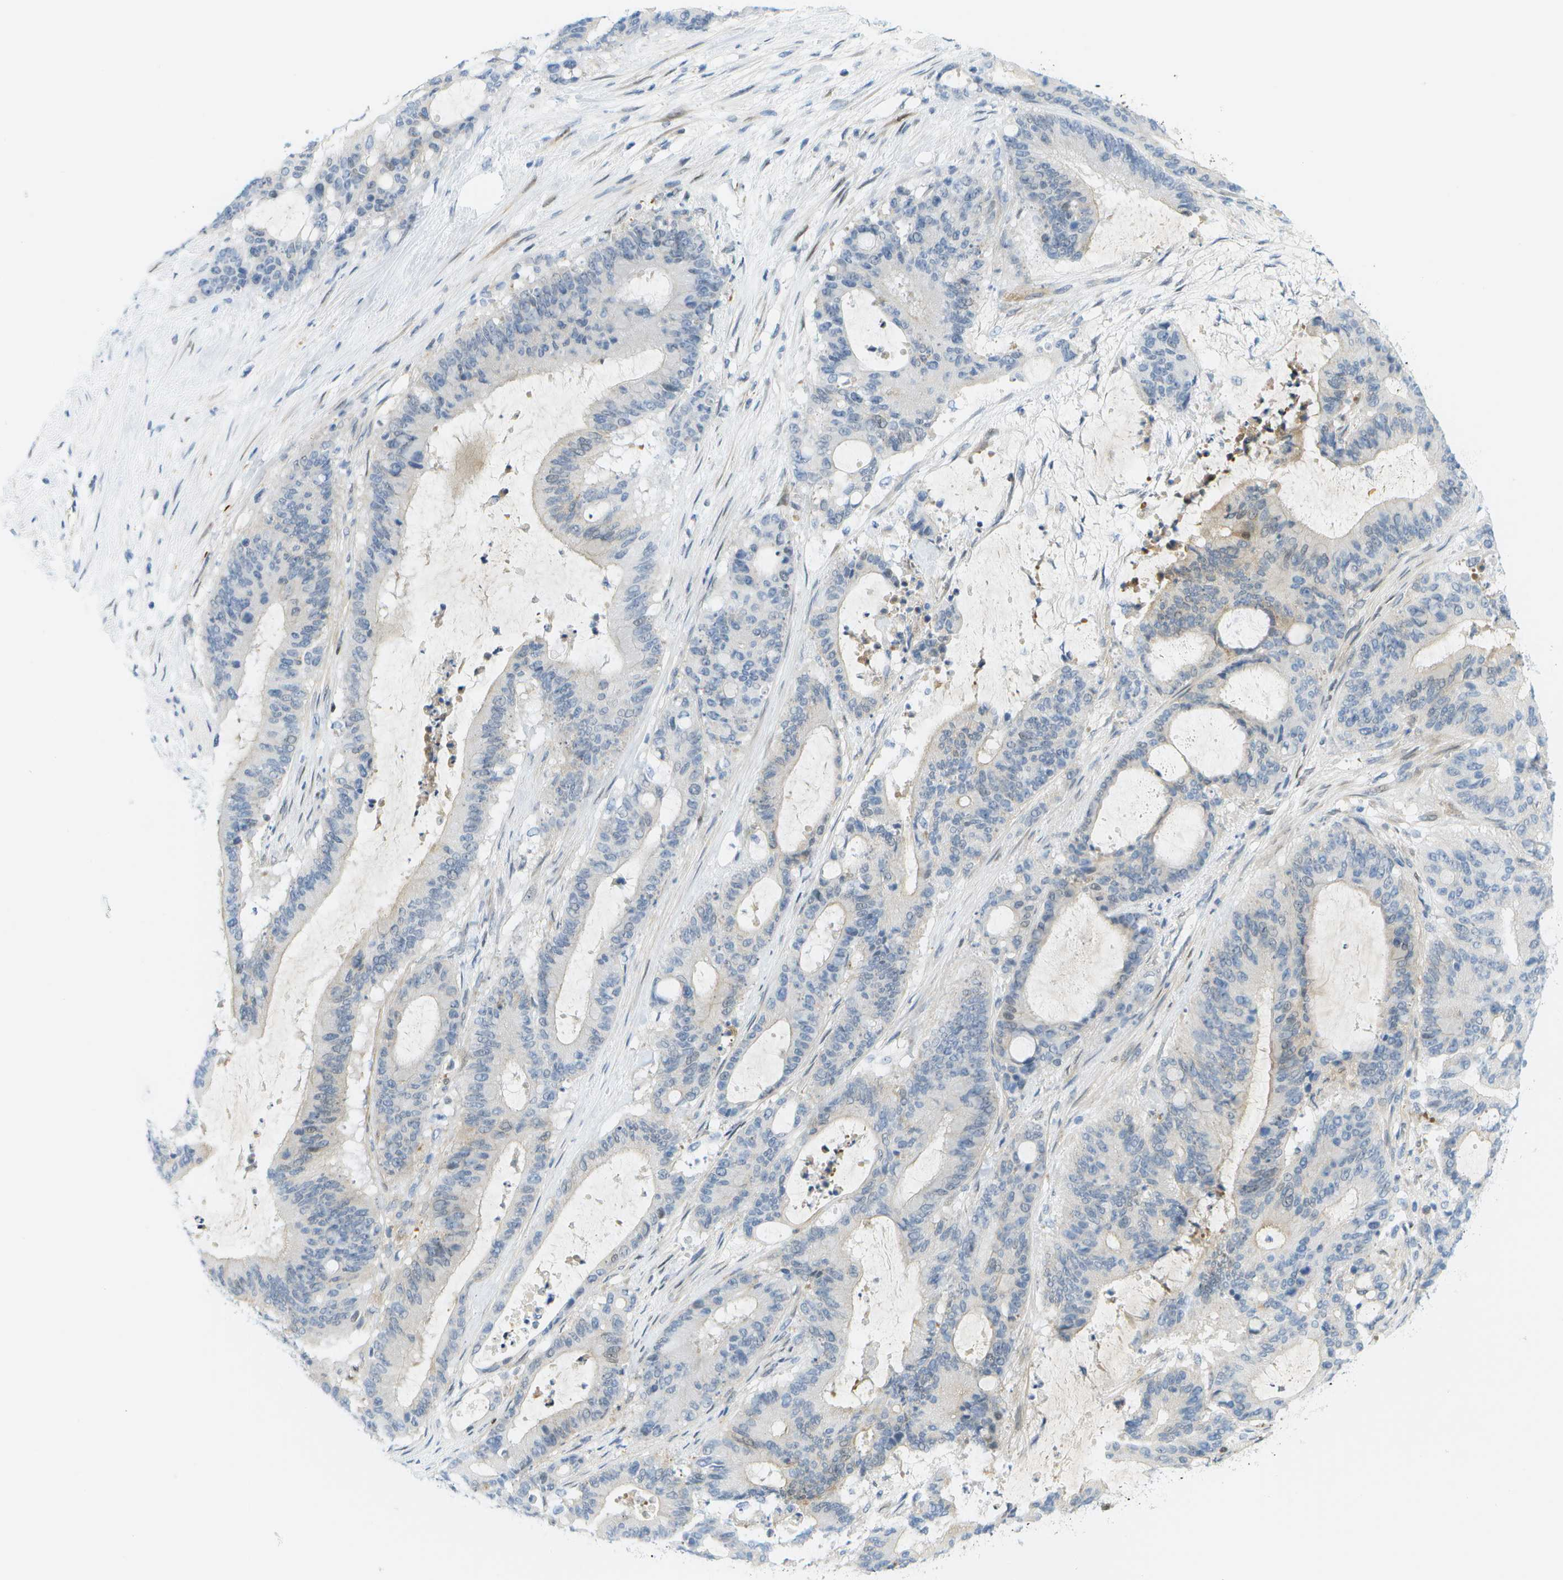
{"staining": {"intensity": "negative", "quantity": "none", "location": "none"}, "tissue": "liver cancer", "cell_type": "Tumor cells", "image_type": "cancer", "snomed": [{"axis": "morphology", "description": "Cholangiocarcinoma"}, {"axis": "topography", "description": "Liver"}], "caption": "High magnification brightfield microscopy of liver cancer (cholangiocarcinoma) stained with DAB (brown) and counterstained with hematoxylin (blue): tumor cells show no significant expression.", "gene": "CUL9", "patient": {"sex": "female", "age": 73}}